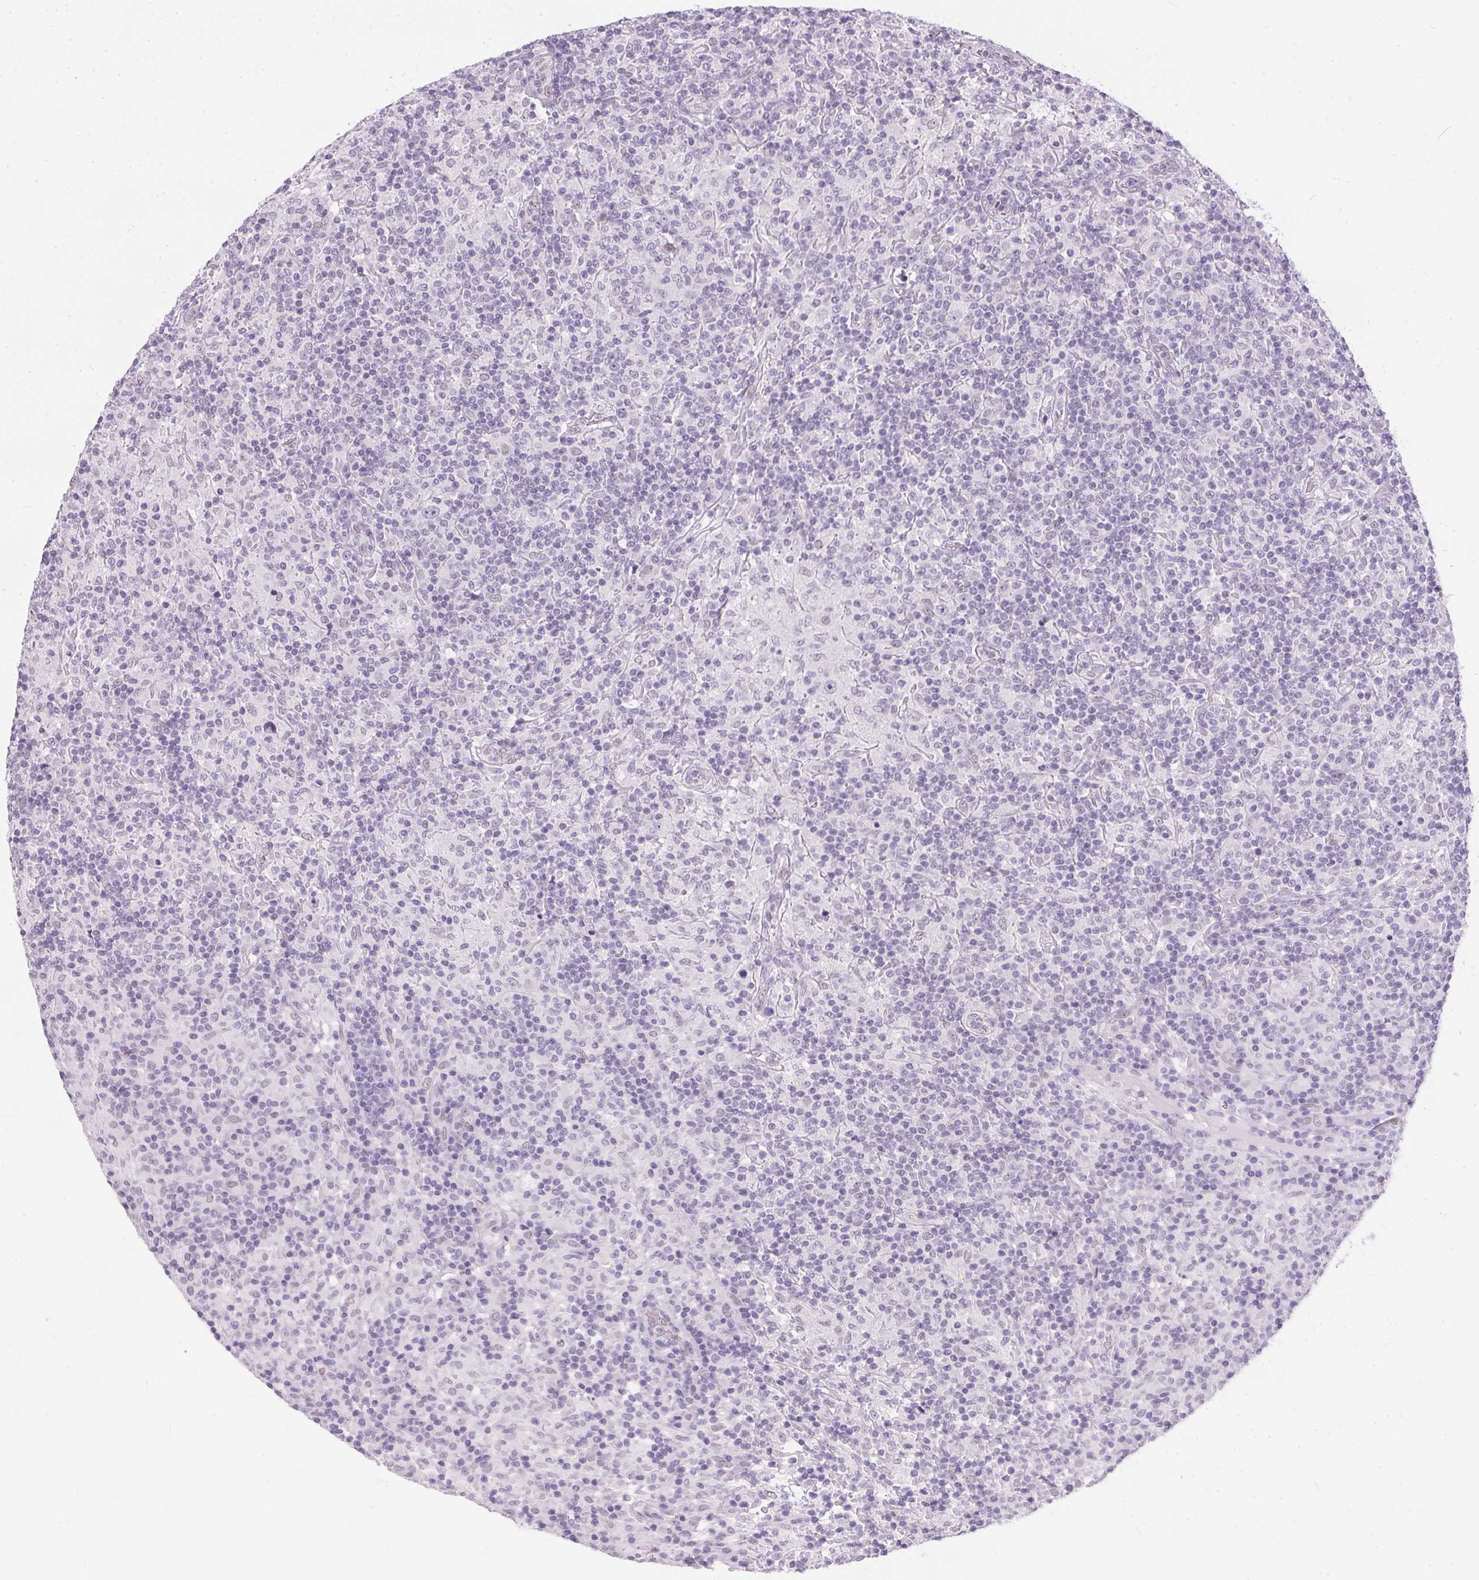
{"staining": {"intensity": "negative", "quantity": "none", "location": "none"}, "tissue": "lymphoma", "cell_type": "Tumor cells", "image_type": "cancer", "snomed": [{"axis": "morphology", "description": "Hodgkin's disease, NOS"}, {"axis": "topography", "description": "Lymph node"}], "caption": "Lymphoma was stained to show a protein in brown. There is no significant expression in tumor cells.", "gene": "GBP6", "patient": {"sex": "male", "age": 70}}